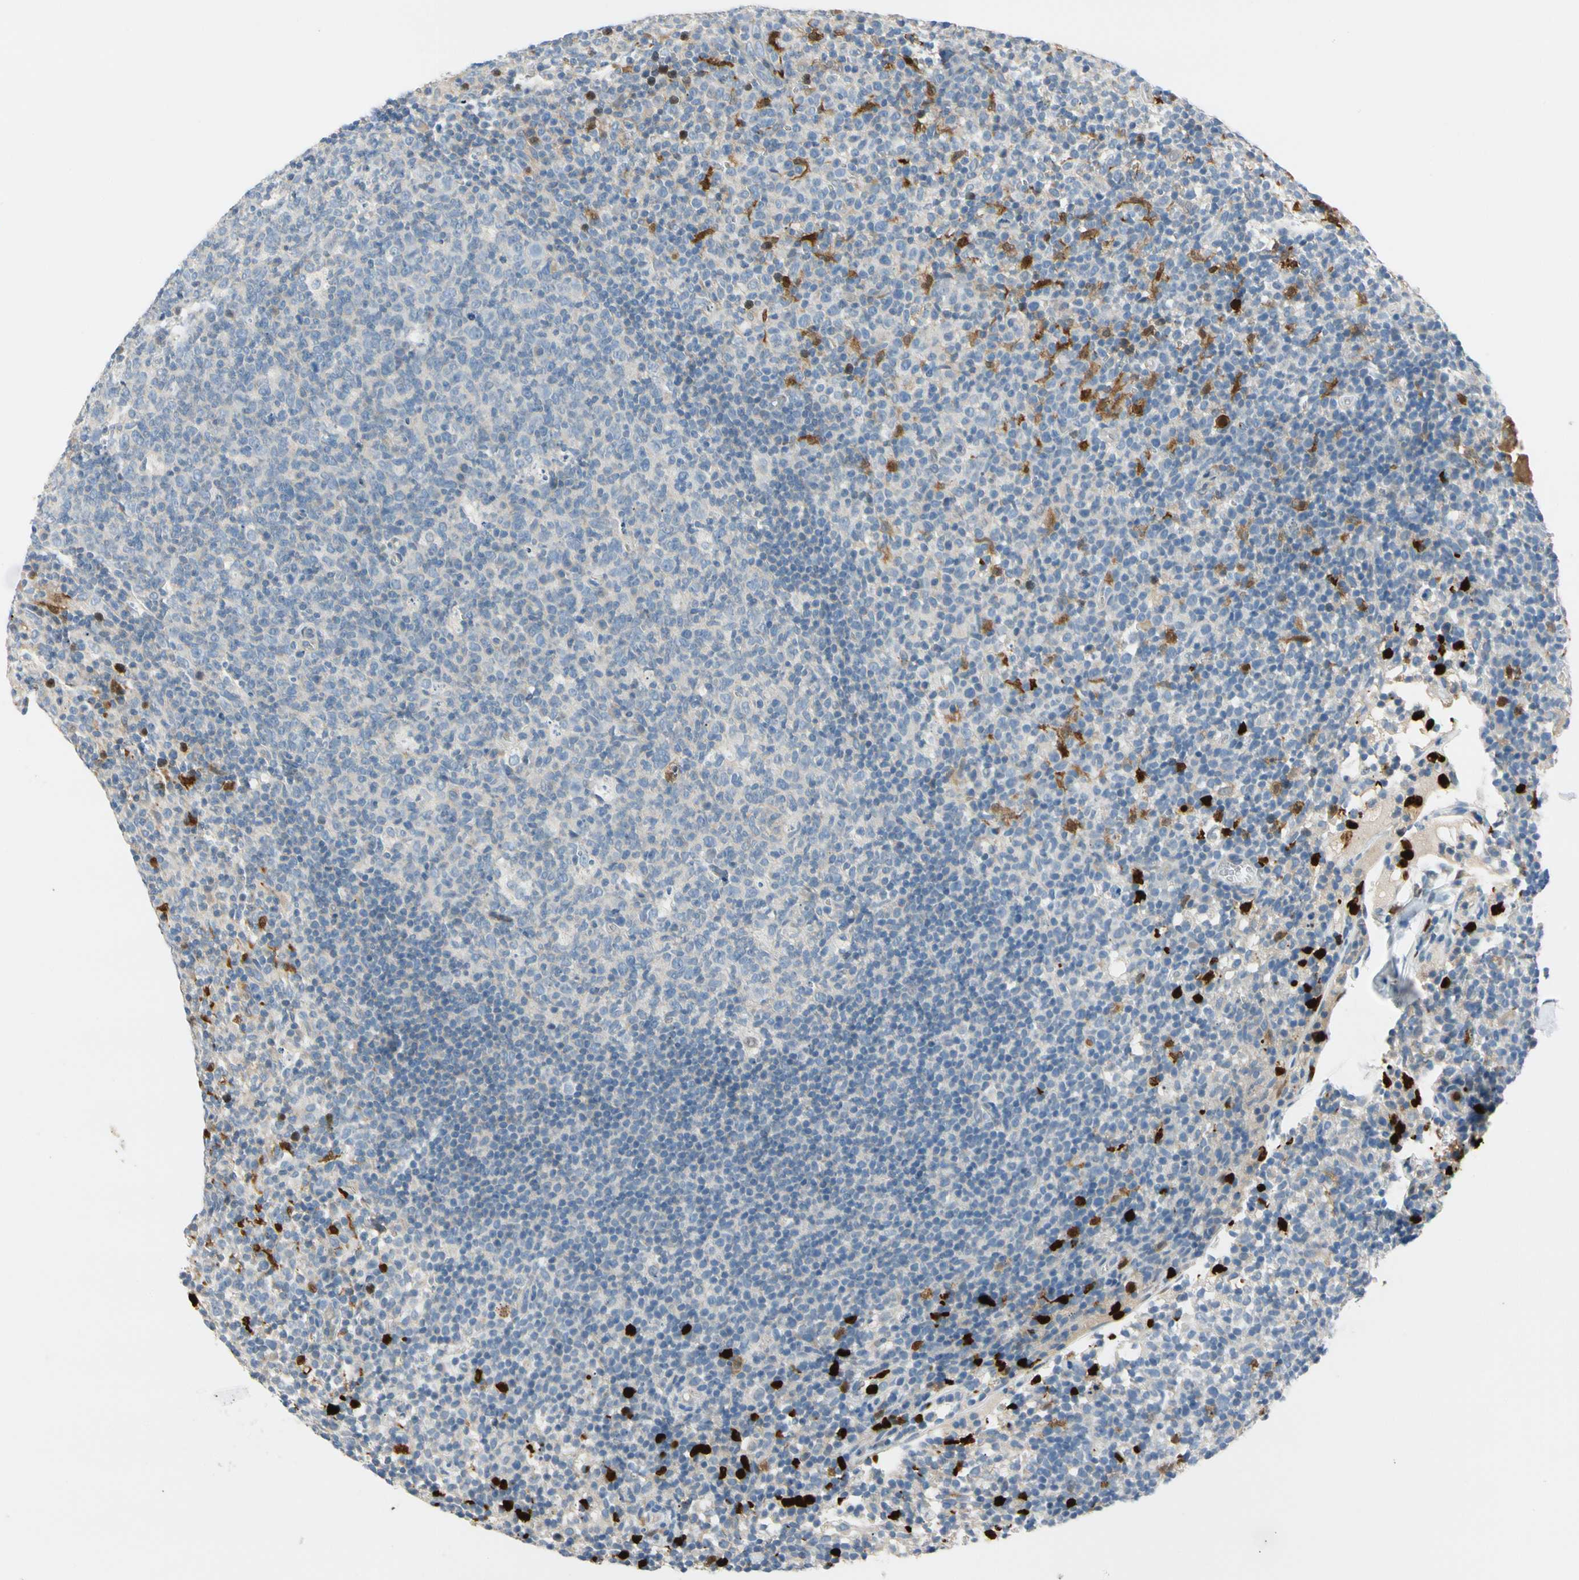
{"staining": {"intensity": "negative", "quantity": "none", "location": "none"}, "tissue": "lymph node", "cell_type": "Germinal center cells", "image_type": "normal", "snomed": [{"axis": "morphology", "description": "Normal tissue, NOS"}, {"axis": "morphology", "description": "Inflammation, NOS"}, {"axis": "topography", "description": "Lymph node"}], "caption": "This image is of normal lymph node stained with immunohistochemistry to label a protein in brown with the nuclei are counter-stained blue. There is no positivity in germinal center cells.", "gene": "TRAF5", "patient": {"sex": "male", "age": 55}}